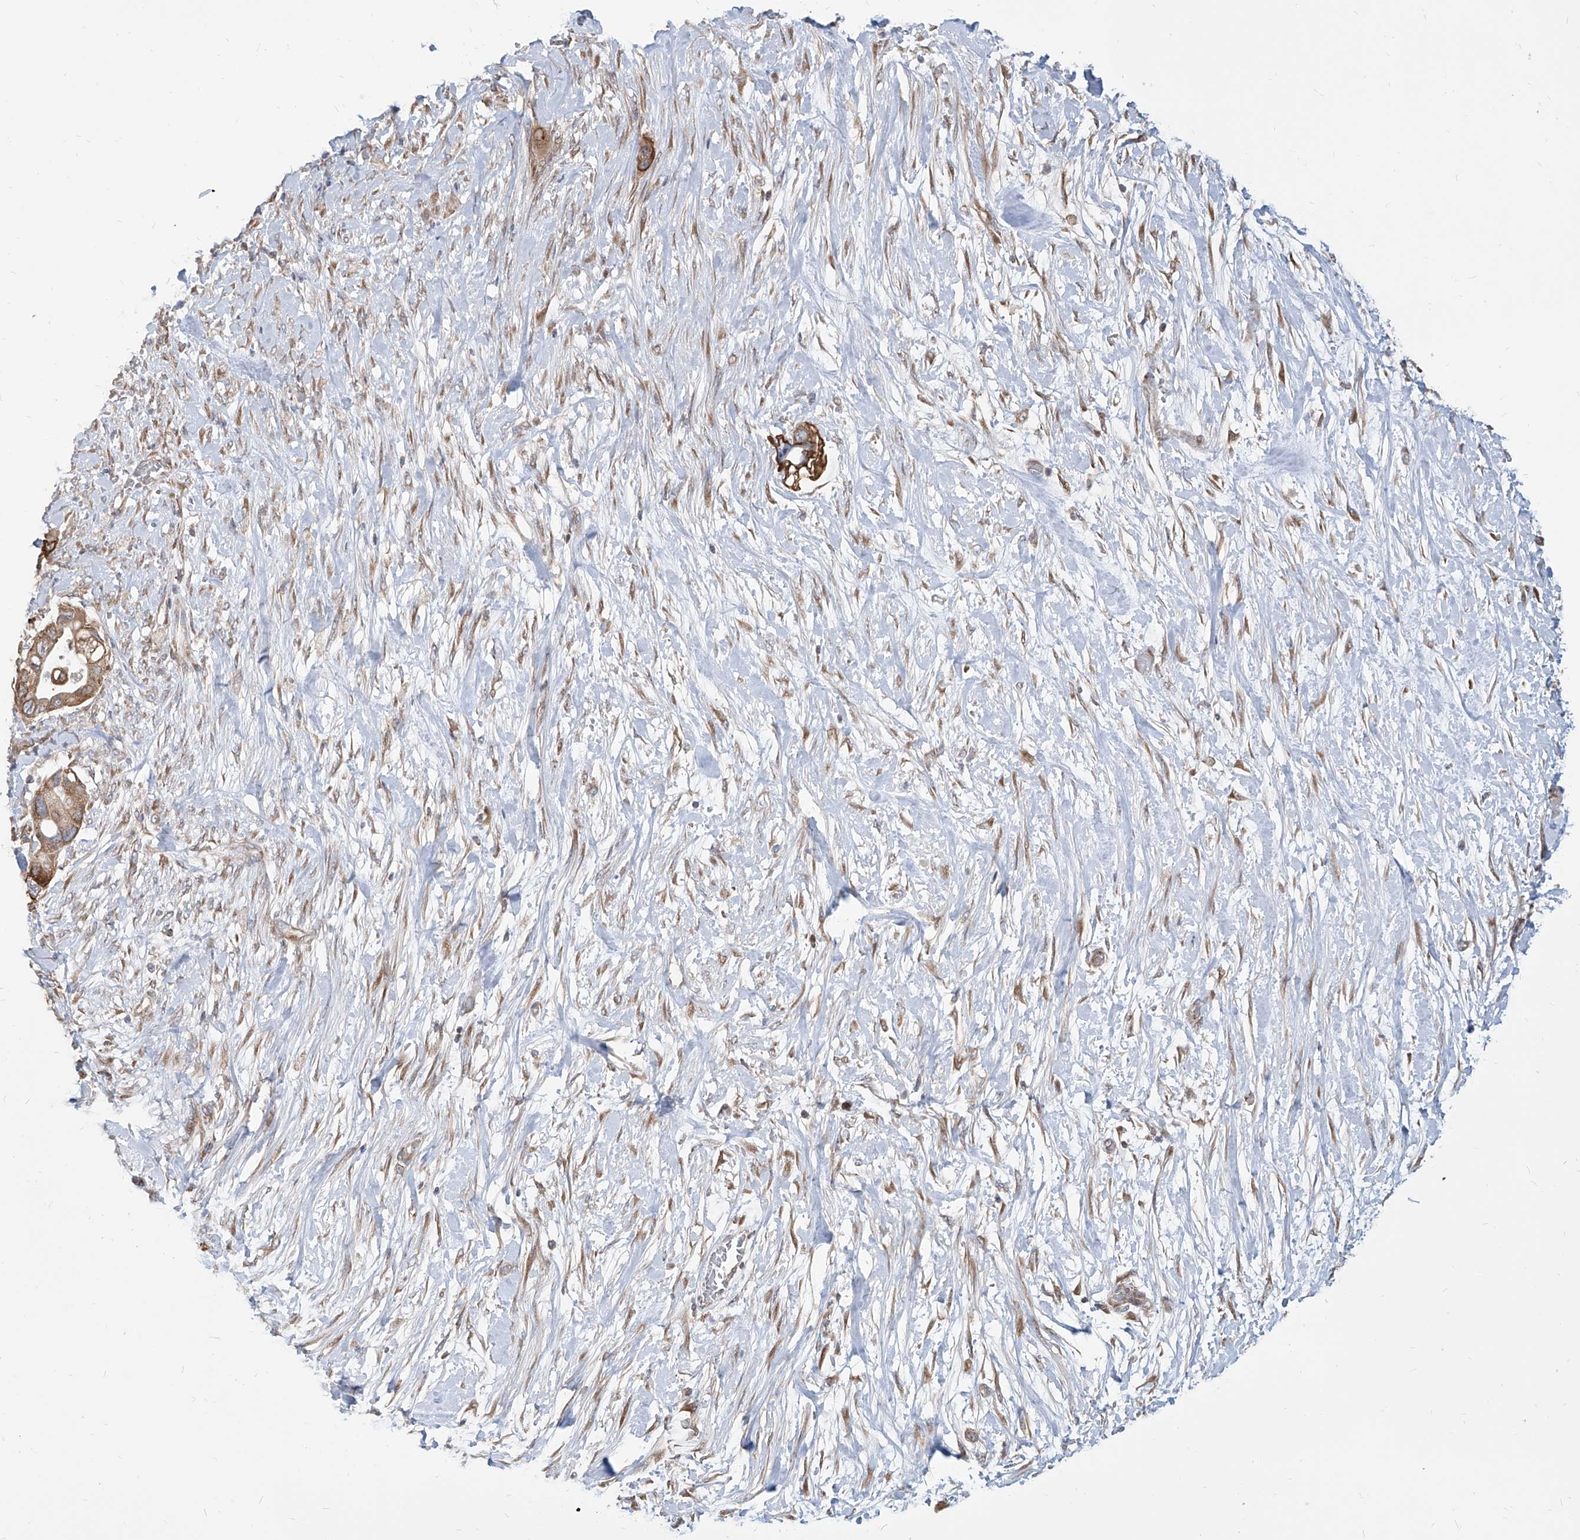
{"staining": {"intensity": "moderate", "quantity": ">75%", "location": "cytoplasmic/membranous"}, "tissue": "pancreatic cancer", "cell_type": "Tumor cells", "image_type": "cancer", "snomed": [{"axis": "morphology", "description": "Adenocarcinoma, NOS"}, {"axis": "topography", "description": "Pancreas"}], "caption": "Moderate cytoplasmic/membranous positivity for a protein is identified in approximately >75% of tumor cells of adenocarcinoma (pancreatic) using IHC.", "gene": "FAM83B", "patient": {"sex": "male", "age": 68}}